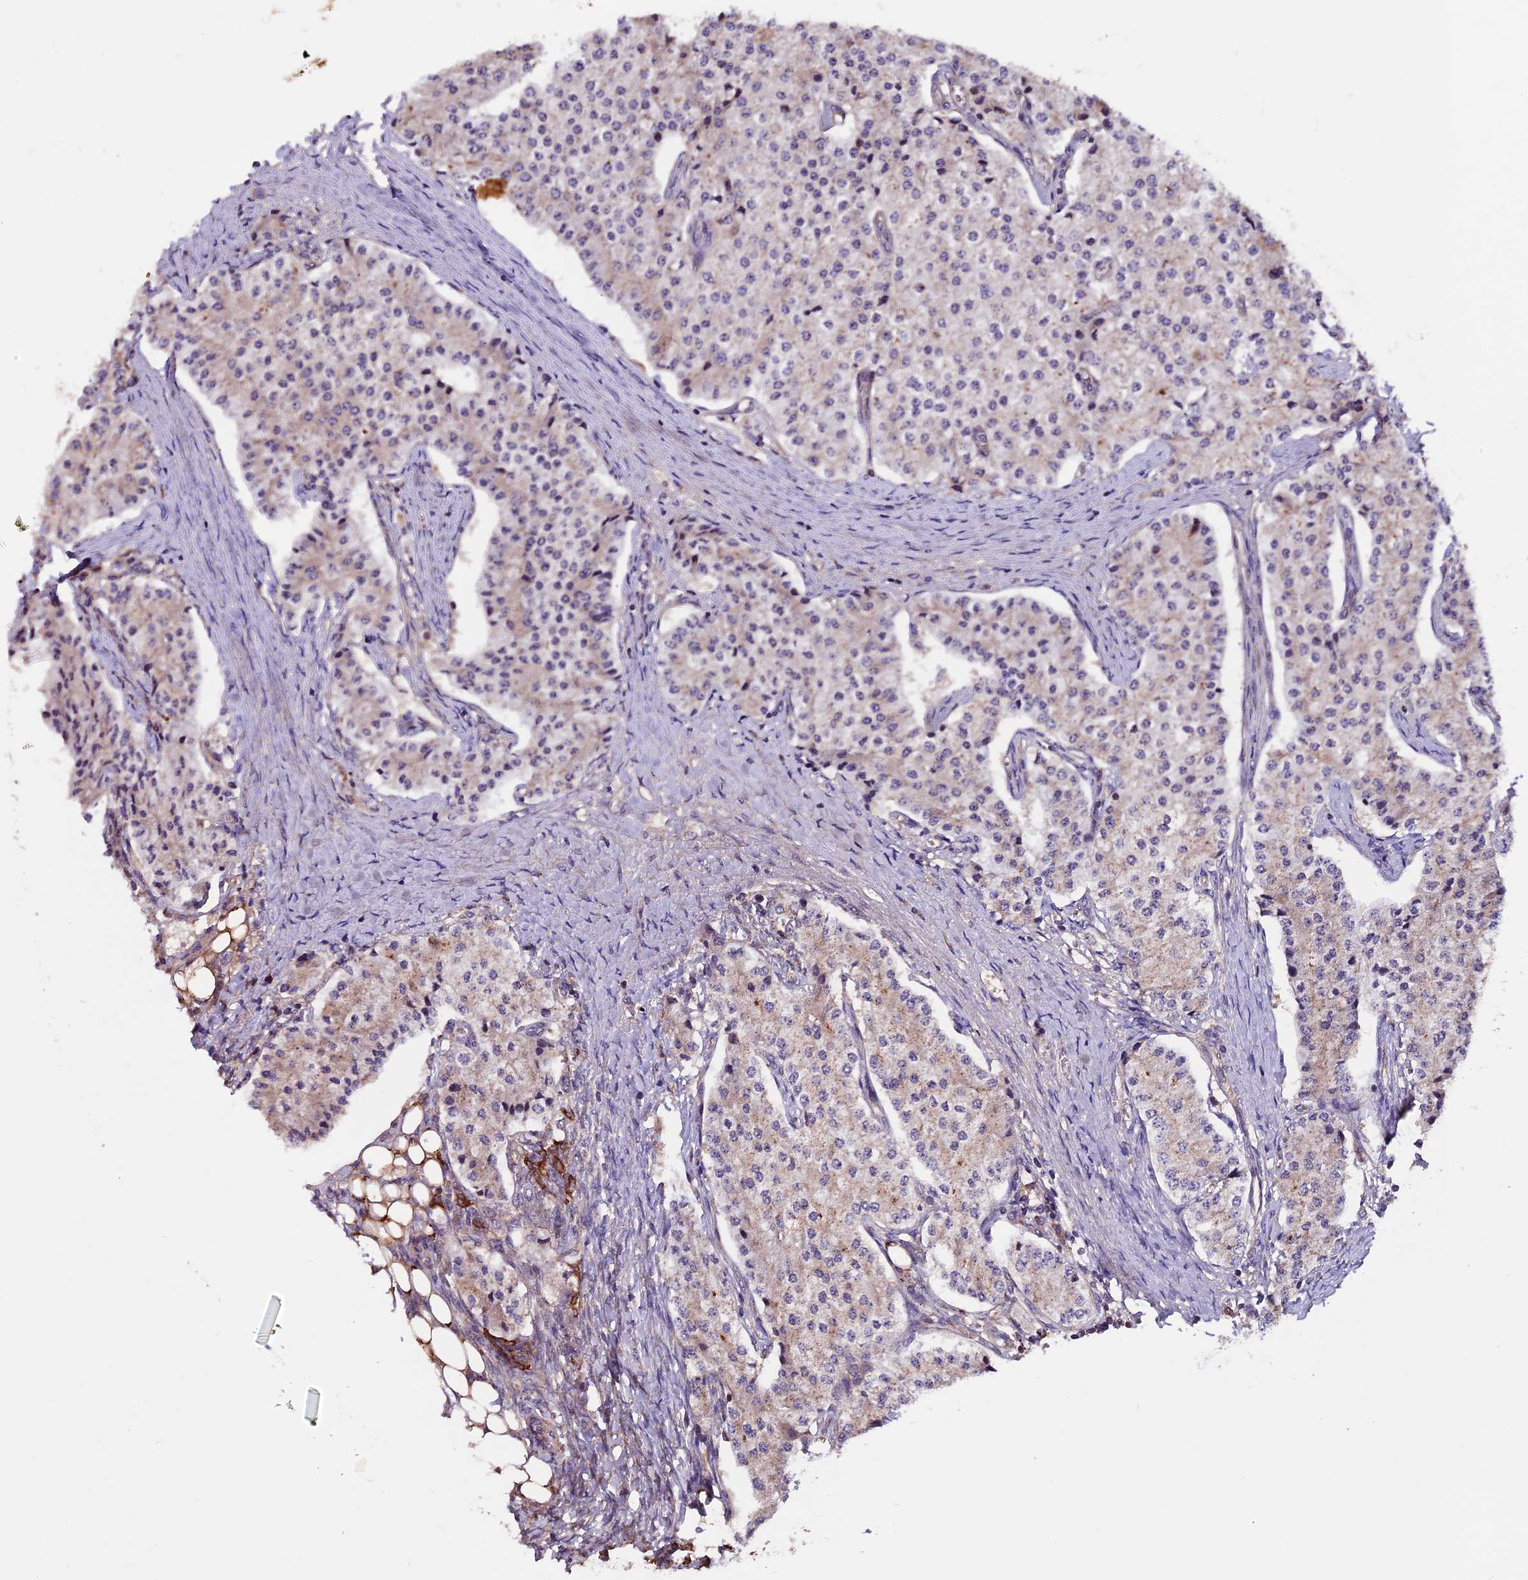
{"staining": {"intensity": "weak", "quantity": "25%-75%", "location": "cytoplasmic/membranous"}, "tissue": "carcinoid", "cell_type": "Tumor cells", "image_type": "cancer", "snomed": [{"axis": "morphology", "description": "Carcinoid, malignant, NOS"}, {"axis": "topography", "description": "Colon"}], "caption": "Brown immunohistochemical staining in carcinoid (malignant) reveals weak cytoplasmic/membranous expression in approximately 25%-75% of tumor cells.", "gene": "ZNF598", "patient": {"sex": "female", "age": 52}}